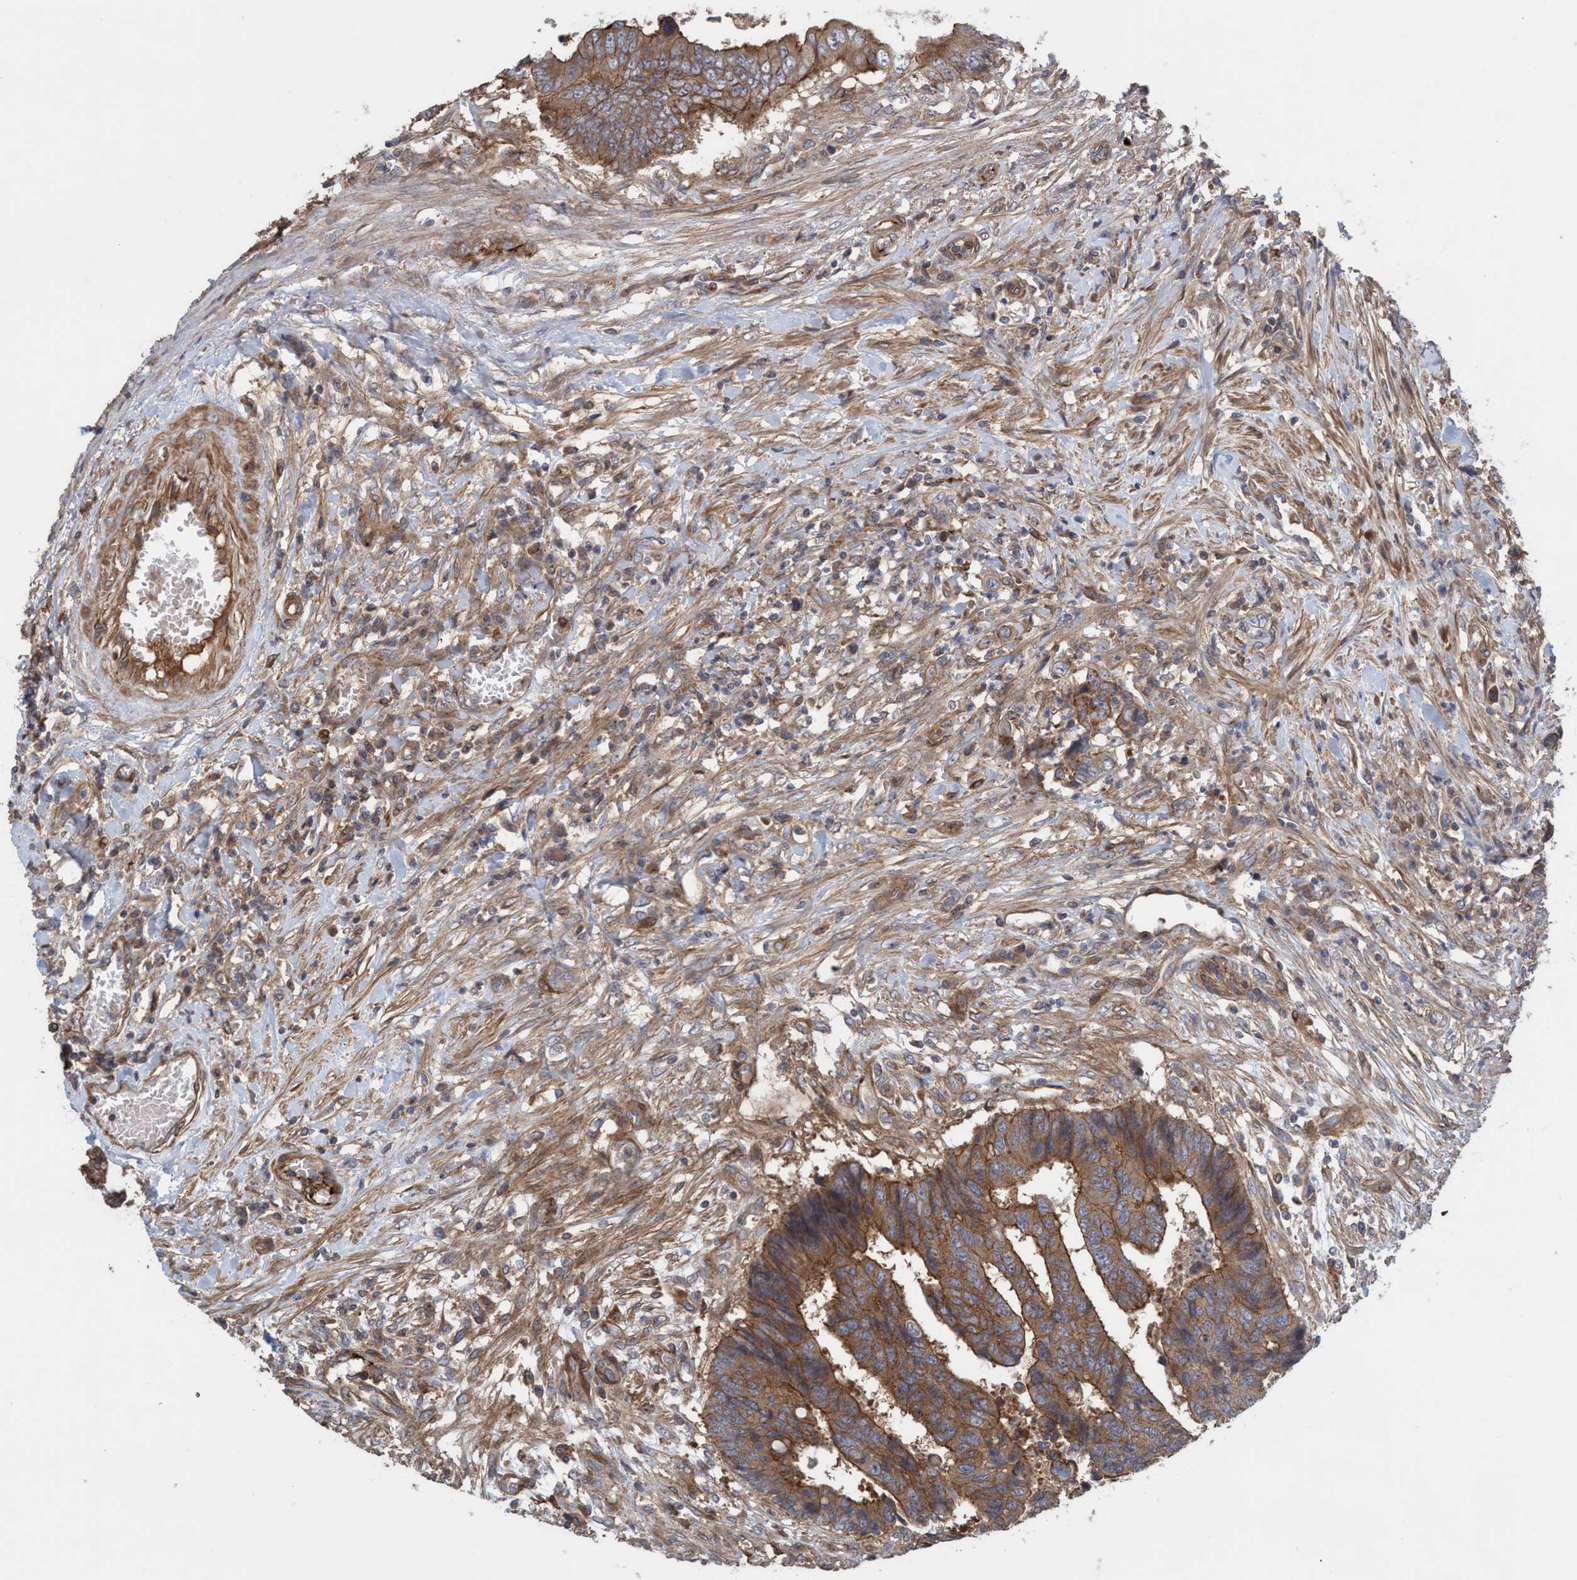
{"staining": {"intensity": "strong", "quantity": ">75%", "location": "cytoplasmic/membranous"}, "tissue": "colorectal cancer", "cell_type": "Tumor cells", "image_type": "cancer", "snomed": [{"axis": "morphology", "description": "Adenocarcinoma, NOS"}, {"axis": "topography", "description": "Rectum"}], "caption": "Immunohistochemistry micrograph of colorectal cancer (adenocarcinoma) stained for a protein (brown), which displays high levels of strong cytoplasmic/membranous positivity in about >75% of tumor cells.", "gene": "SPECC1", "patient": {"sex": "male", "age": 84}}